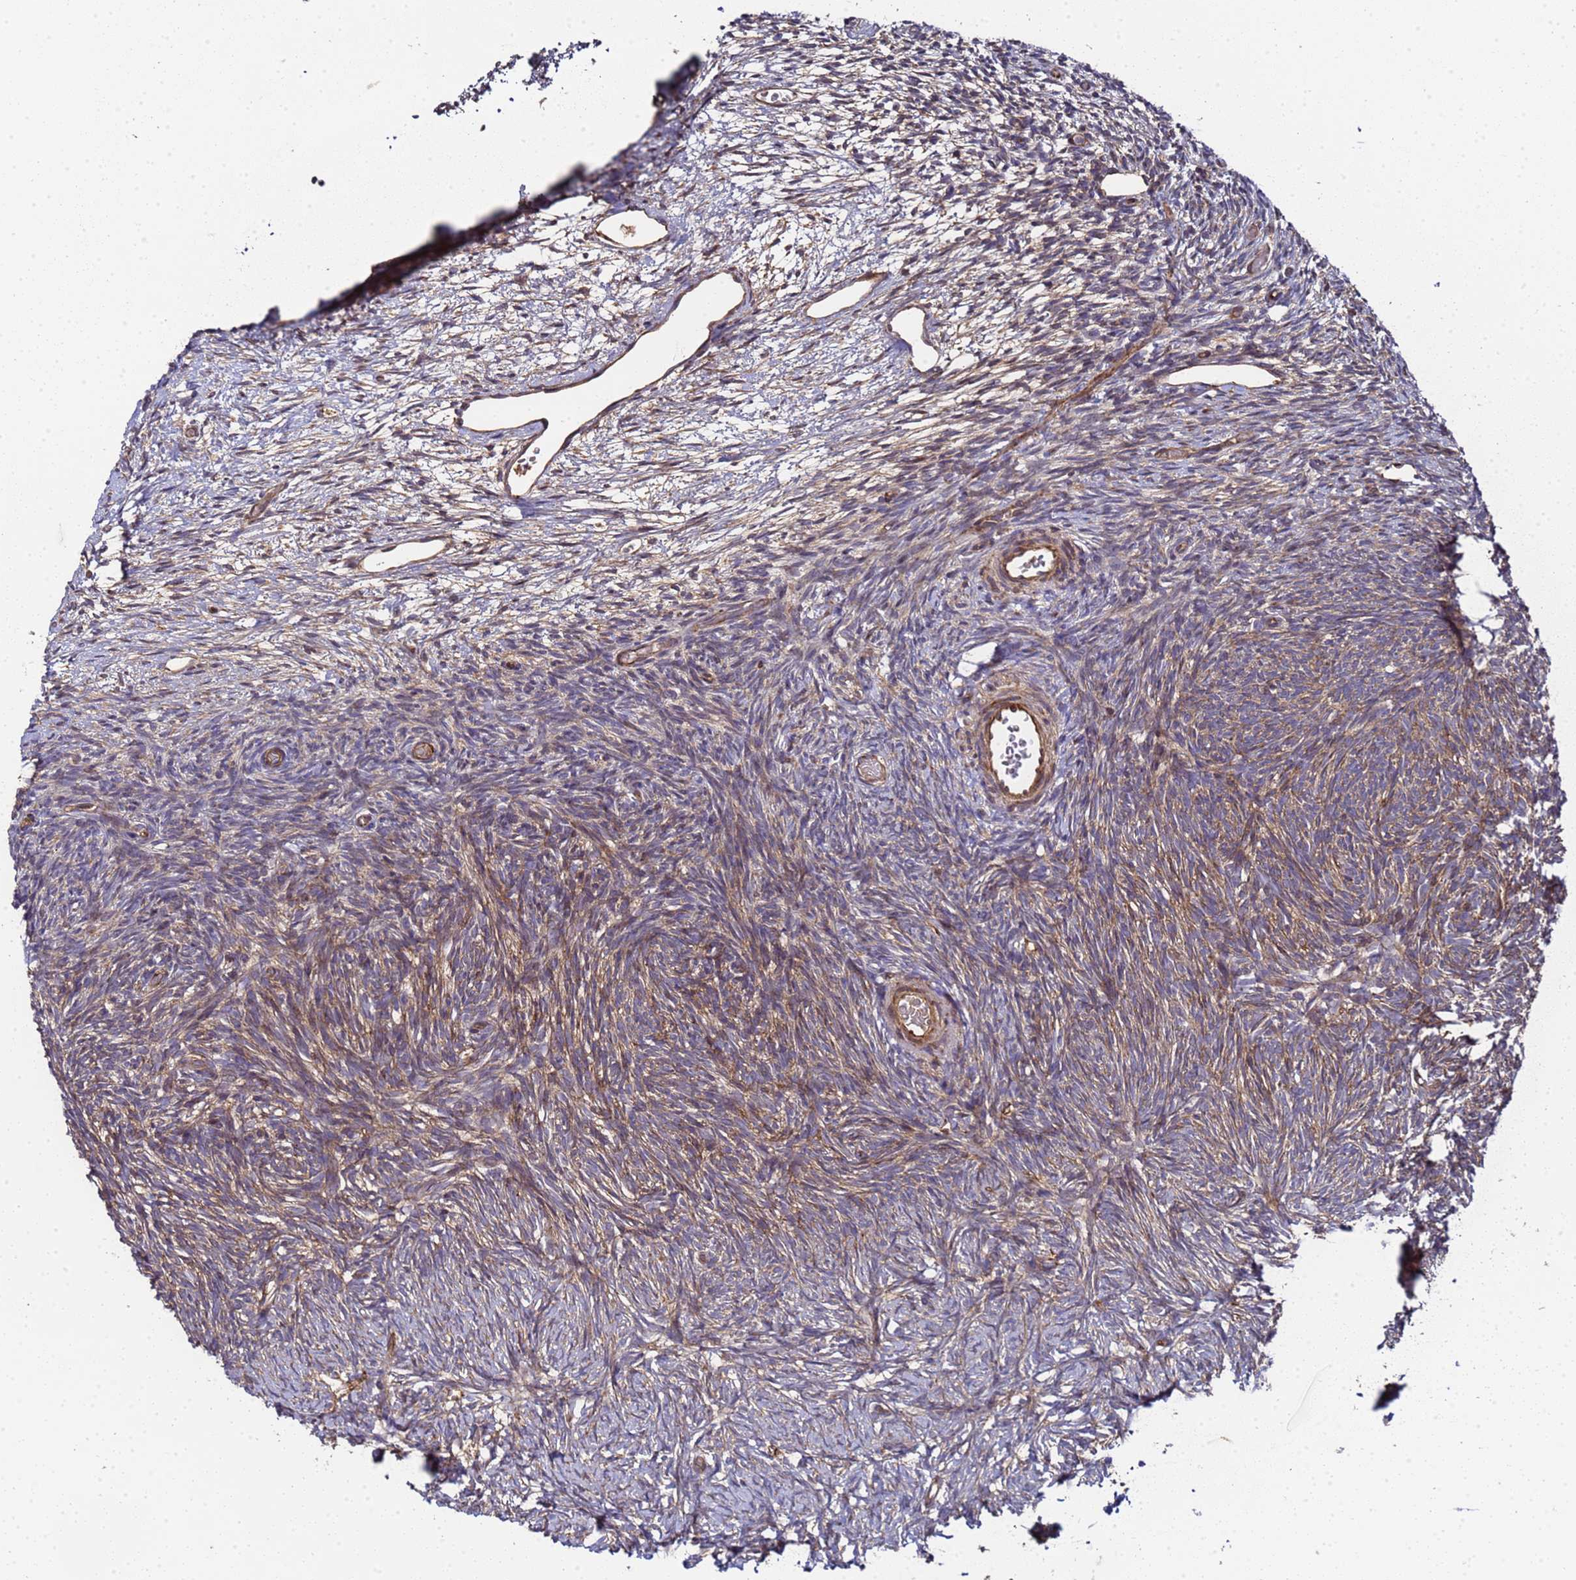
{"staining": {"intensity": "weak", "quantity": "<25%", "location": "cytoplasmic/membranous"}, "tissue": "ovary", "cell_type": "Ovarian stroma cells", "image_type": "normal", "snomed": [{"axis": "morphology", "description": "Normal tissue, NOS"}, {"axis": "topography", "description": "Ovary"}], "caption": "DAB immunohistochemical staining of unremarkable human ovary demonstrates no significant expression in ovarian stroma cells. (DAB immunohistochemistry (IHC), high magnification).", "gene": "MOCS1", "patient": {"sex": "female", "age": 39}}